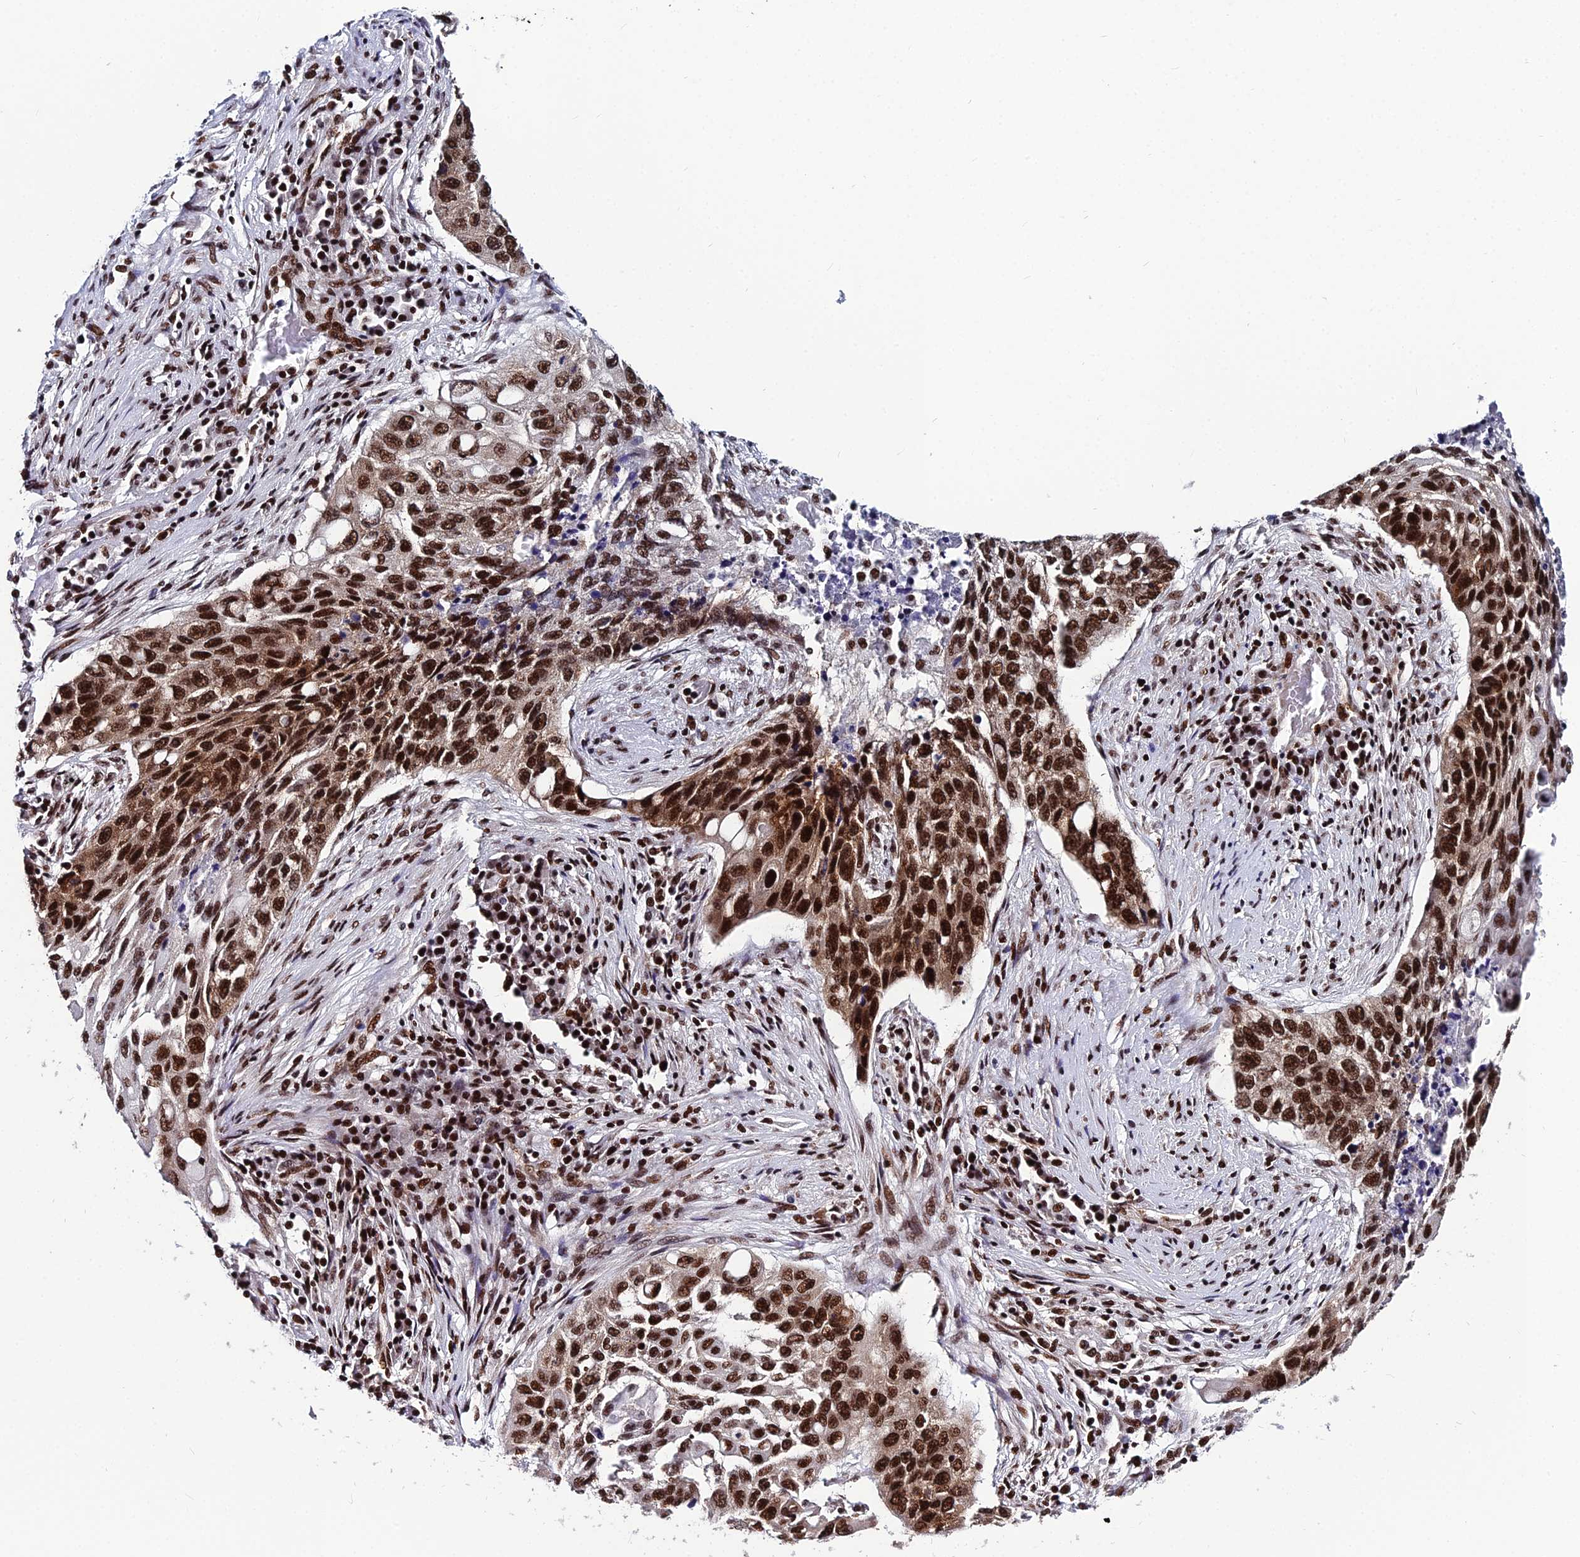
{"staining": {"intensity": "moderate", "quantity": ">75%", "location": "nuclear"}, "tissue": "lung cancer", "cell_type": "Tumor cells", "image_type": "cancer", "snomed": [{"axis": "morphology", "description": "Squamous cell carcinoma, NOS"}, {"axis": "topography", "description": "Lung"}], "caption": "The micrograph demonstrates staining of lung cancer (squamous cell carcinoma), revealing moderate nuclear protein expression (brown color) within tumor cells. The protein is stained brown, and the nuclei are stained in blue (DAB (3,3'-diaminobenzidine) IHC with brightfield microscopy, high magnification).", "gene": "HNRNPH1", "patient": {"sex": "female", "age": 63}}